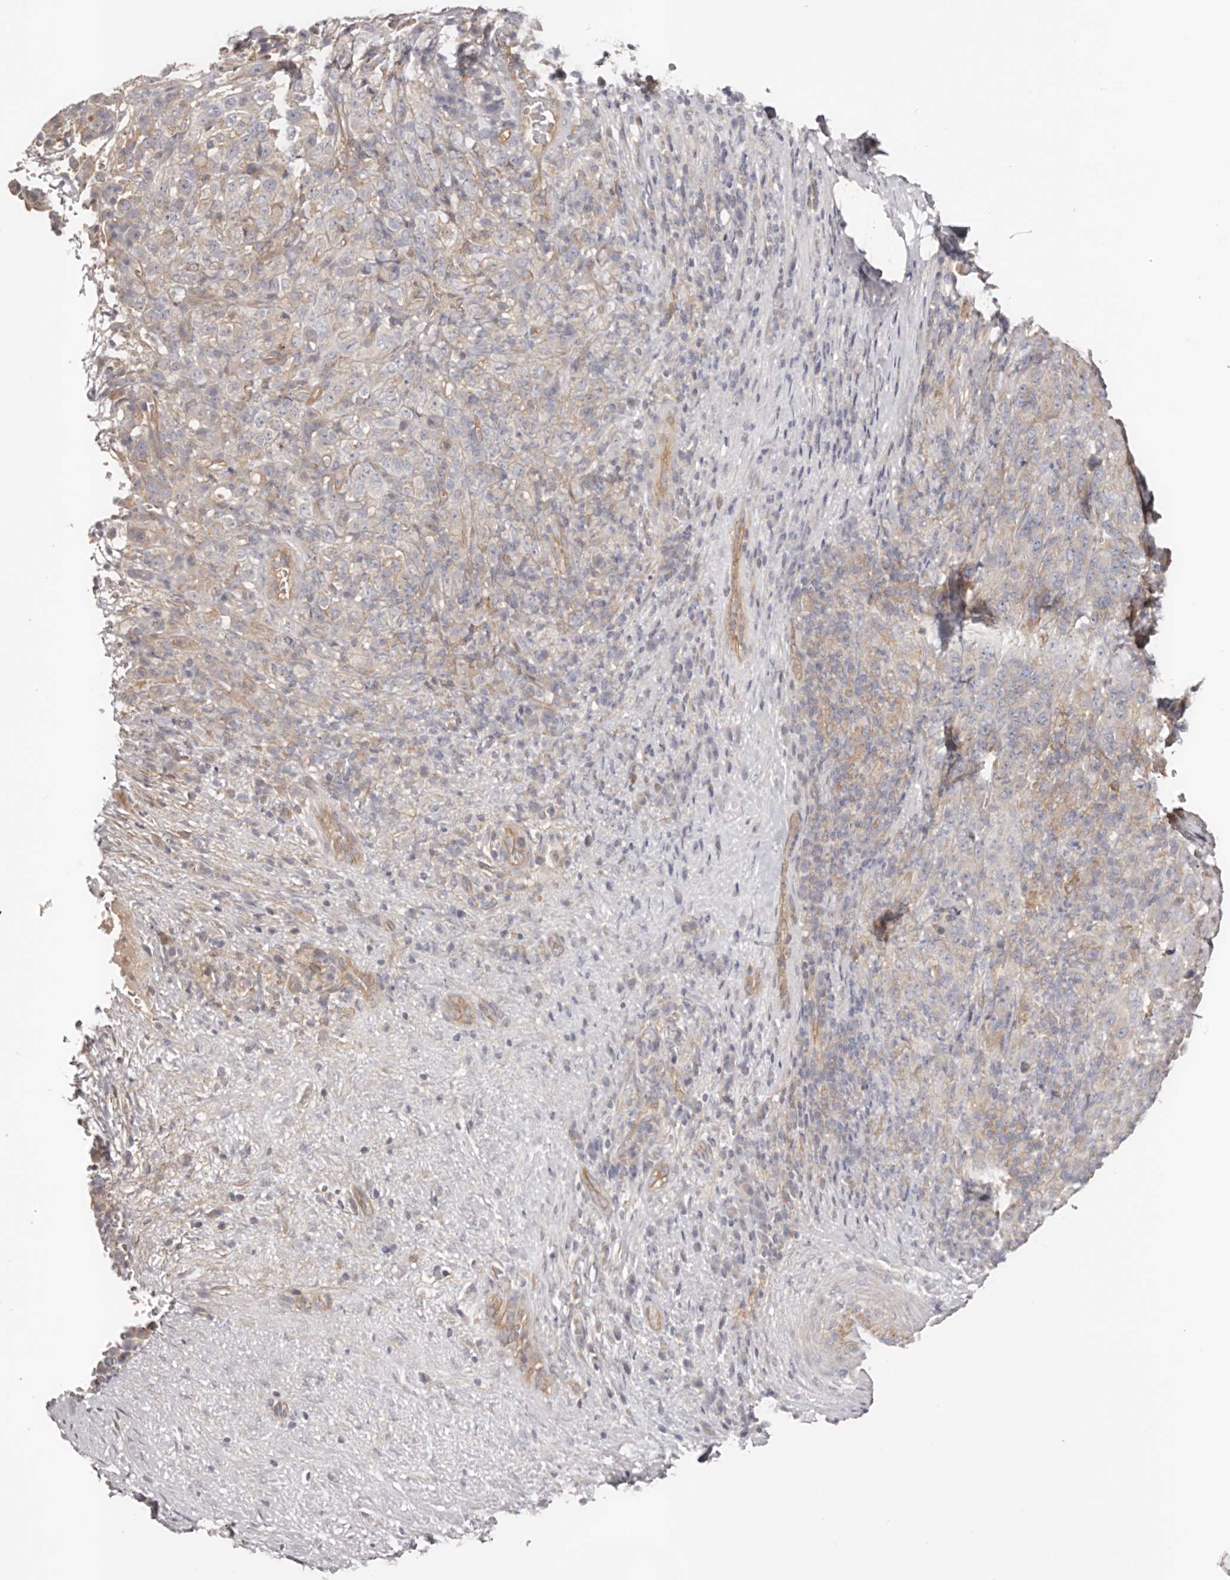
{"staining": {"intensity": "negative", "quantity": "none", "location": "none"}, "tissue": "pancreatic cancer", "cell_type": "Tumor cells", "image_type": "cancer", "snomed": [{"axis": "morphology", "description": "Adenocarcinoma, NOS"}, {"axis": "topography", "description": "Pancreas"}], "caption": "Tumor cells show no significant protein expression in pancreatic cancer (adenocarcinoma).", "gene": "DMRT2", "patient": {"sex": "male", "age": 63}}